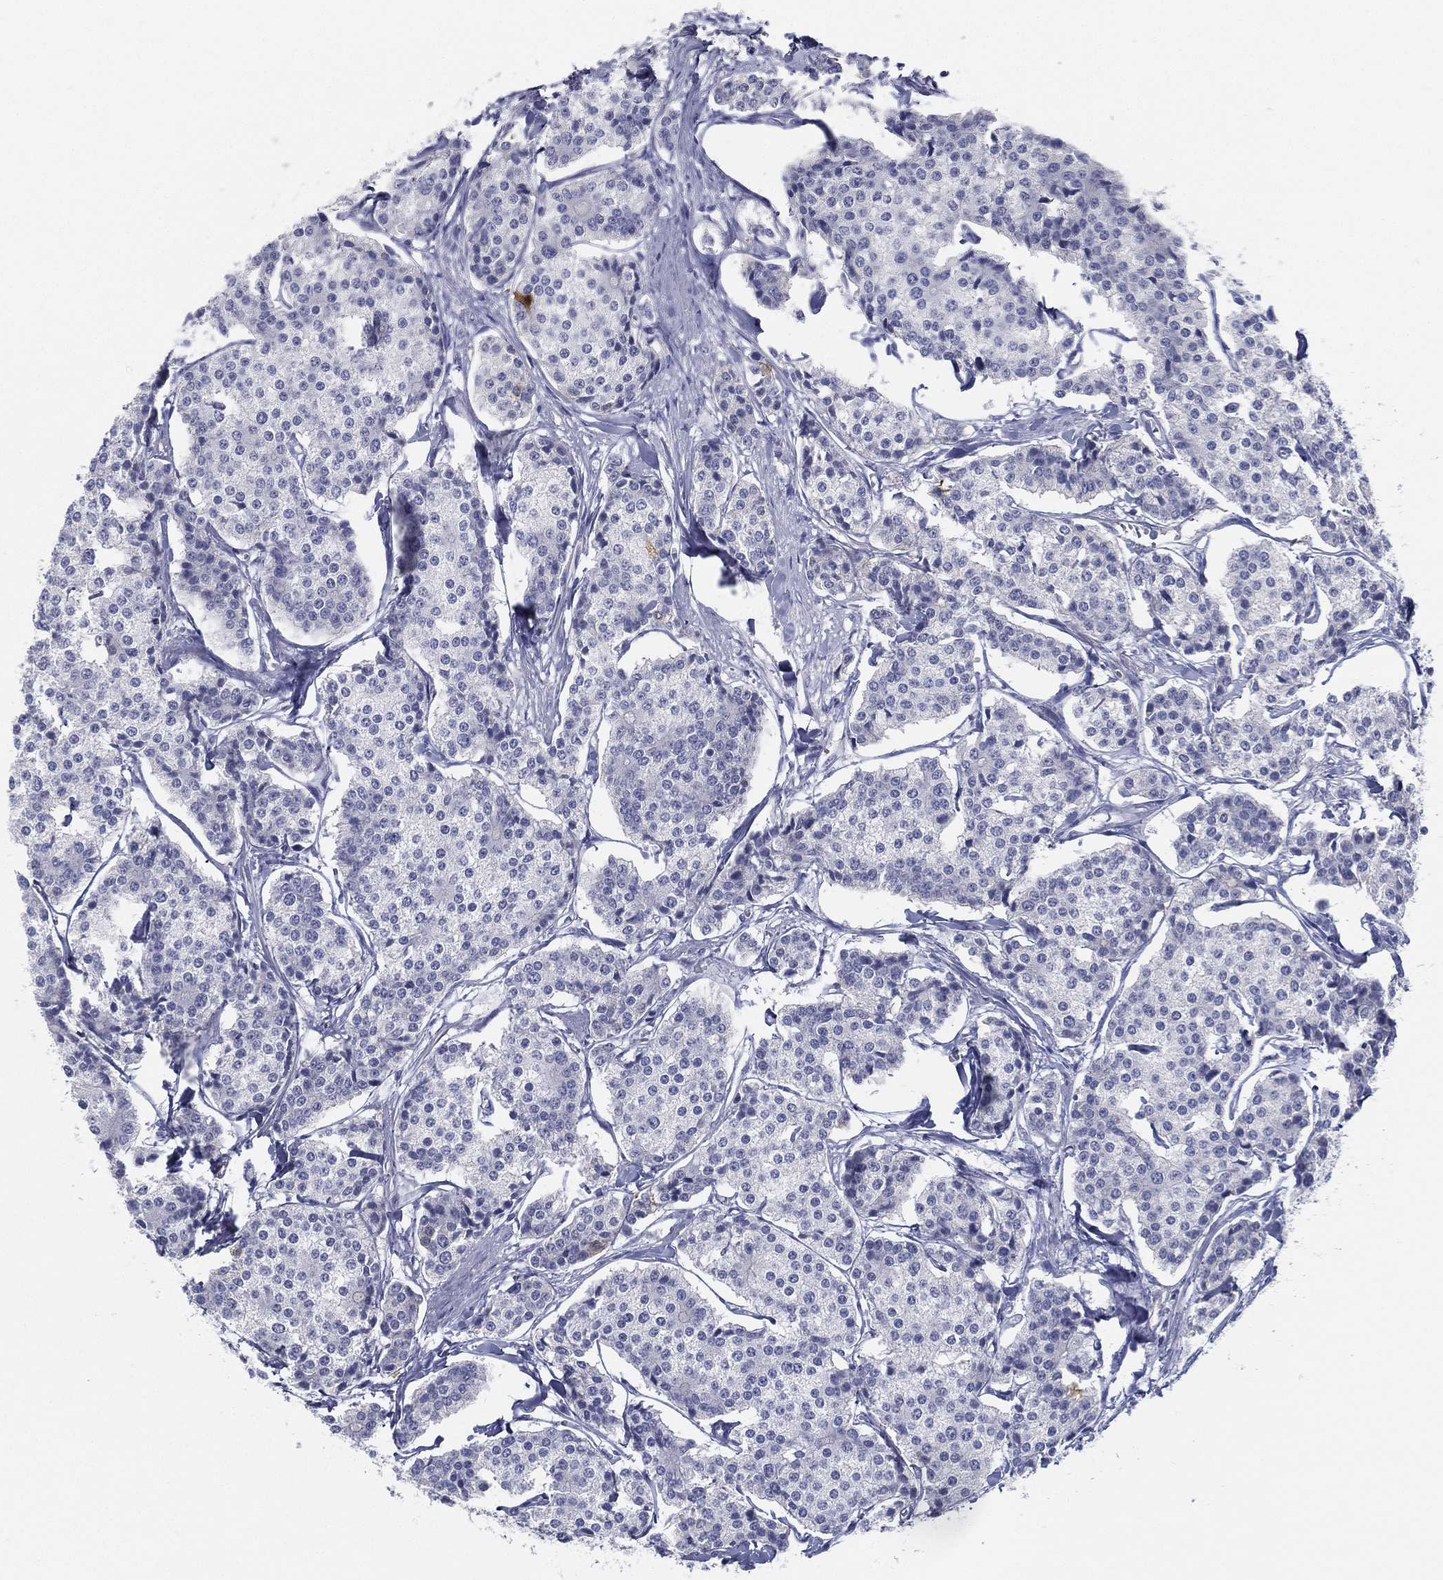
{"staining": {"intensity": "negative", "quantity": "none", "location": "none"}, "tissue": "carcinoid", "cell_type": "Tumor cells", "image_type": "cancer", "snomed": [{"axis": "morphology", "description": "Carcinoid, malignant, NOS"}, {"axis": "topography", "description": "Small intestine"}], "caption": "A photomicrograph of human carcinoid is negative for staining in tumor cells. Nuclei are stained in blue.", "gene": "STS", "patient": {"sex": "female", "age": 65}}